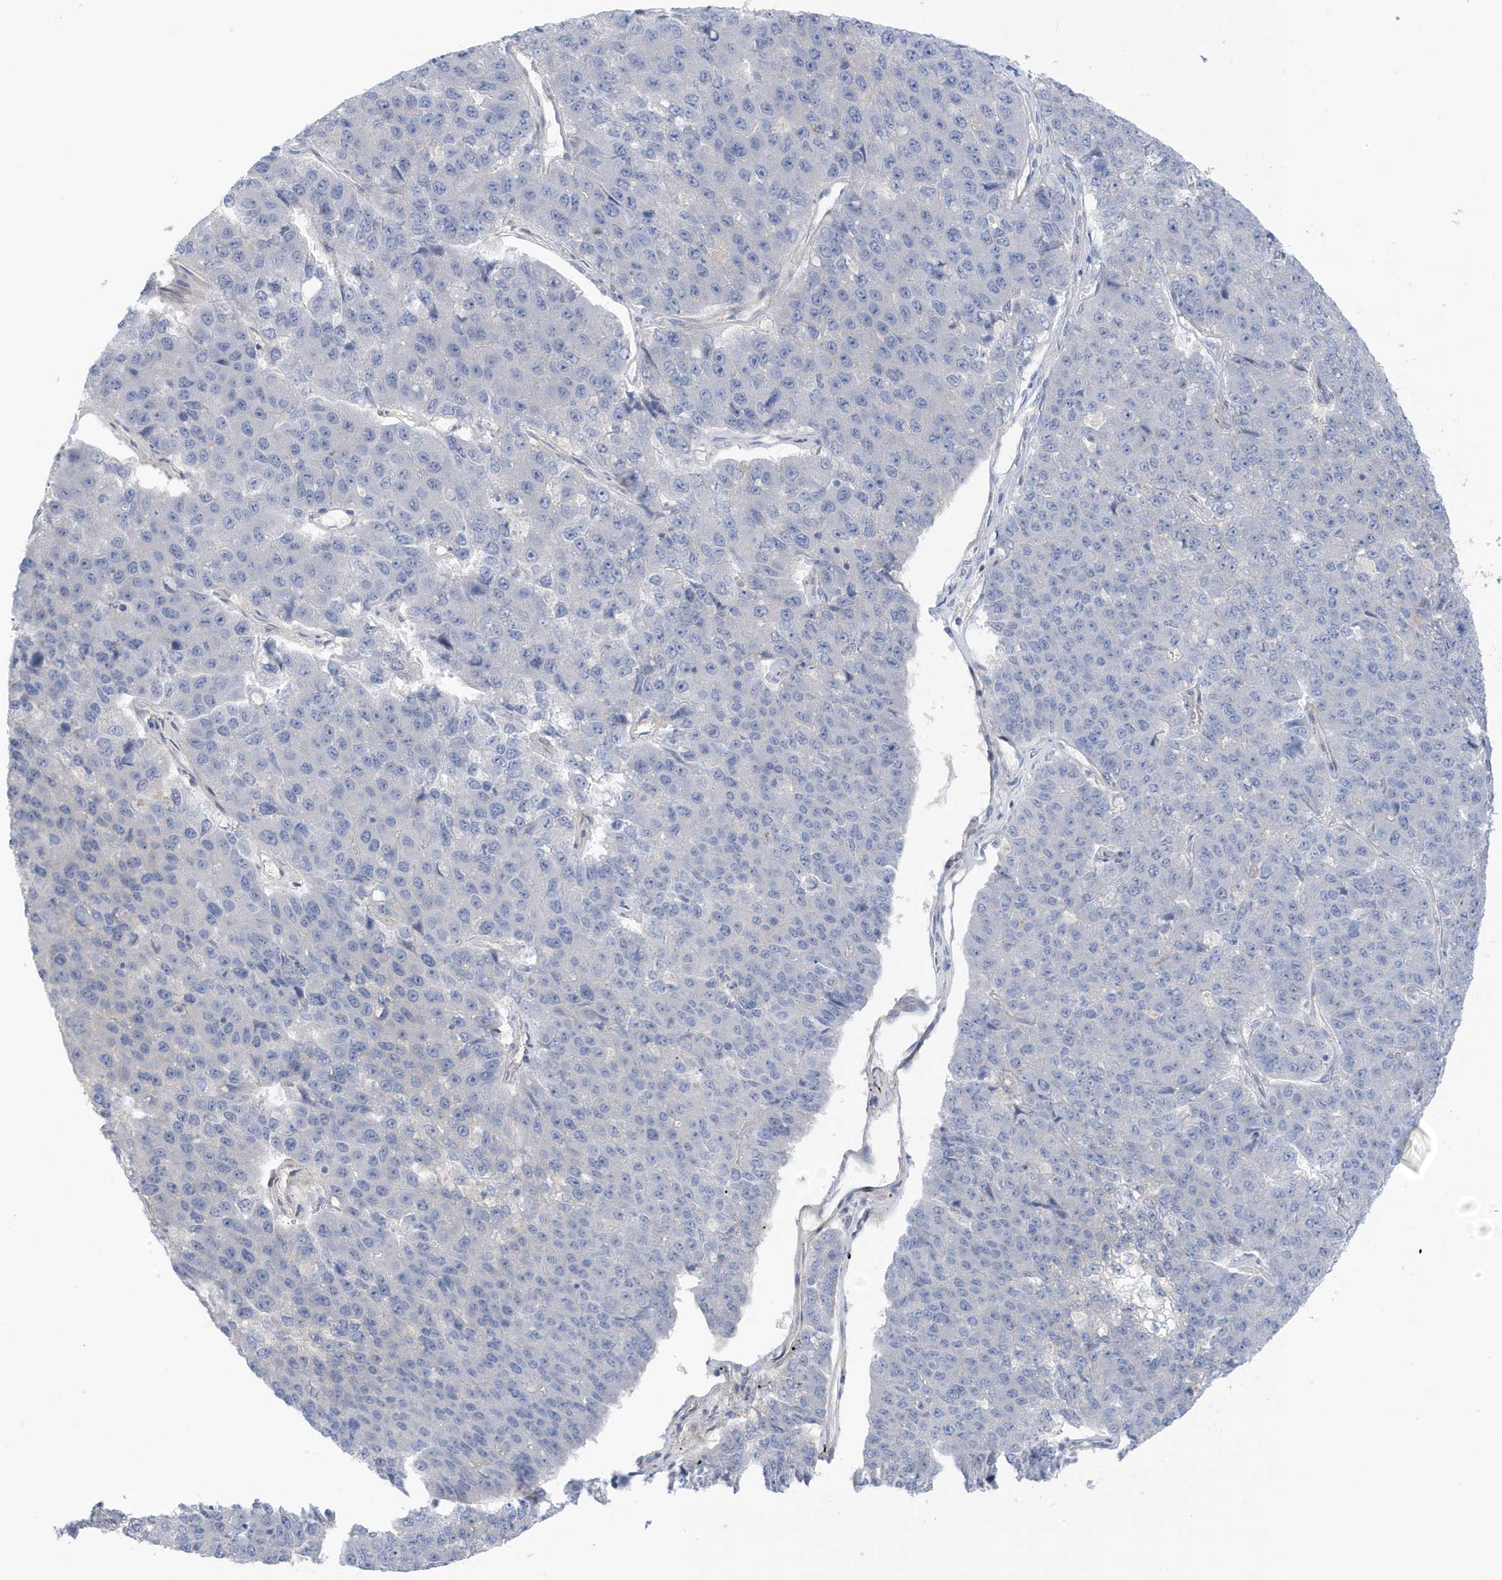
{"staining": {"intensity": "negative", "quantity": "none", "location": "none"}, "tissue": "pancreatic cancer", "cell_type": "Tumor cells", "image_type": "cancer", "snomed": [{"axis": "morphology", "description": "Adenocarcinoma, NOS"}, {"axis": "topography", "description": "Pancreas"}], "caption": "This is an IHC photomicrograph of human pancreatic cancer. There is no staining in tumor cells.", "gene": "ATP13A5", "patient": {"sex": "male", "age": 50}}